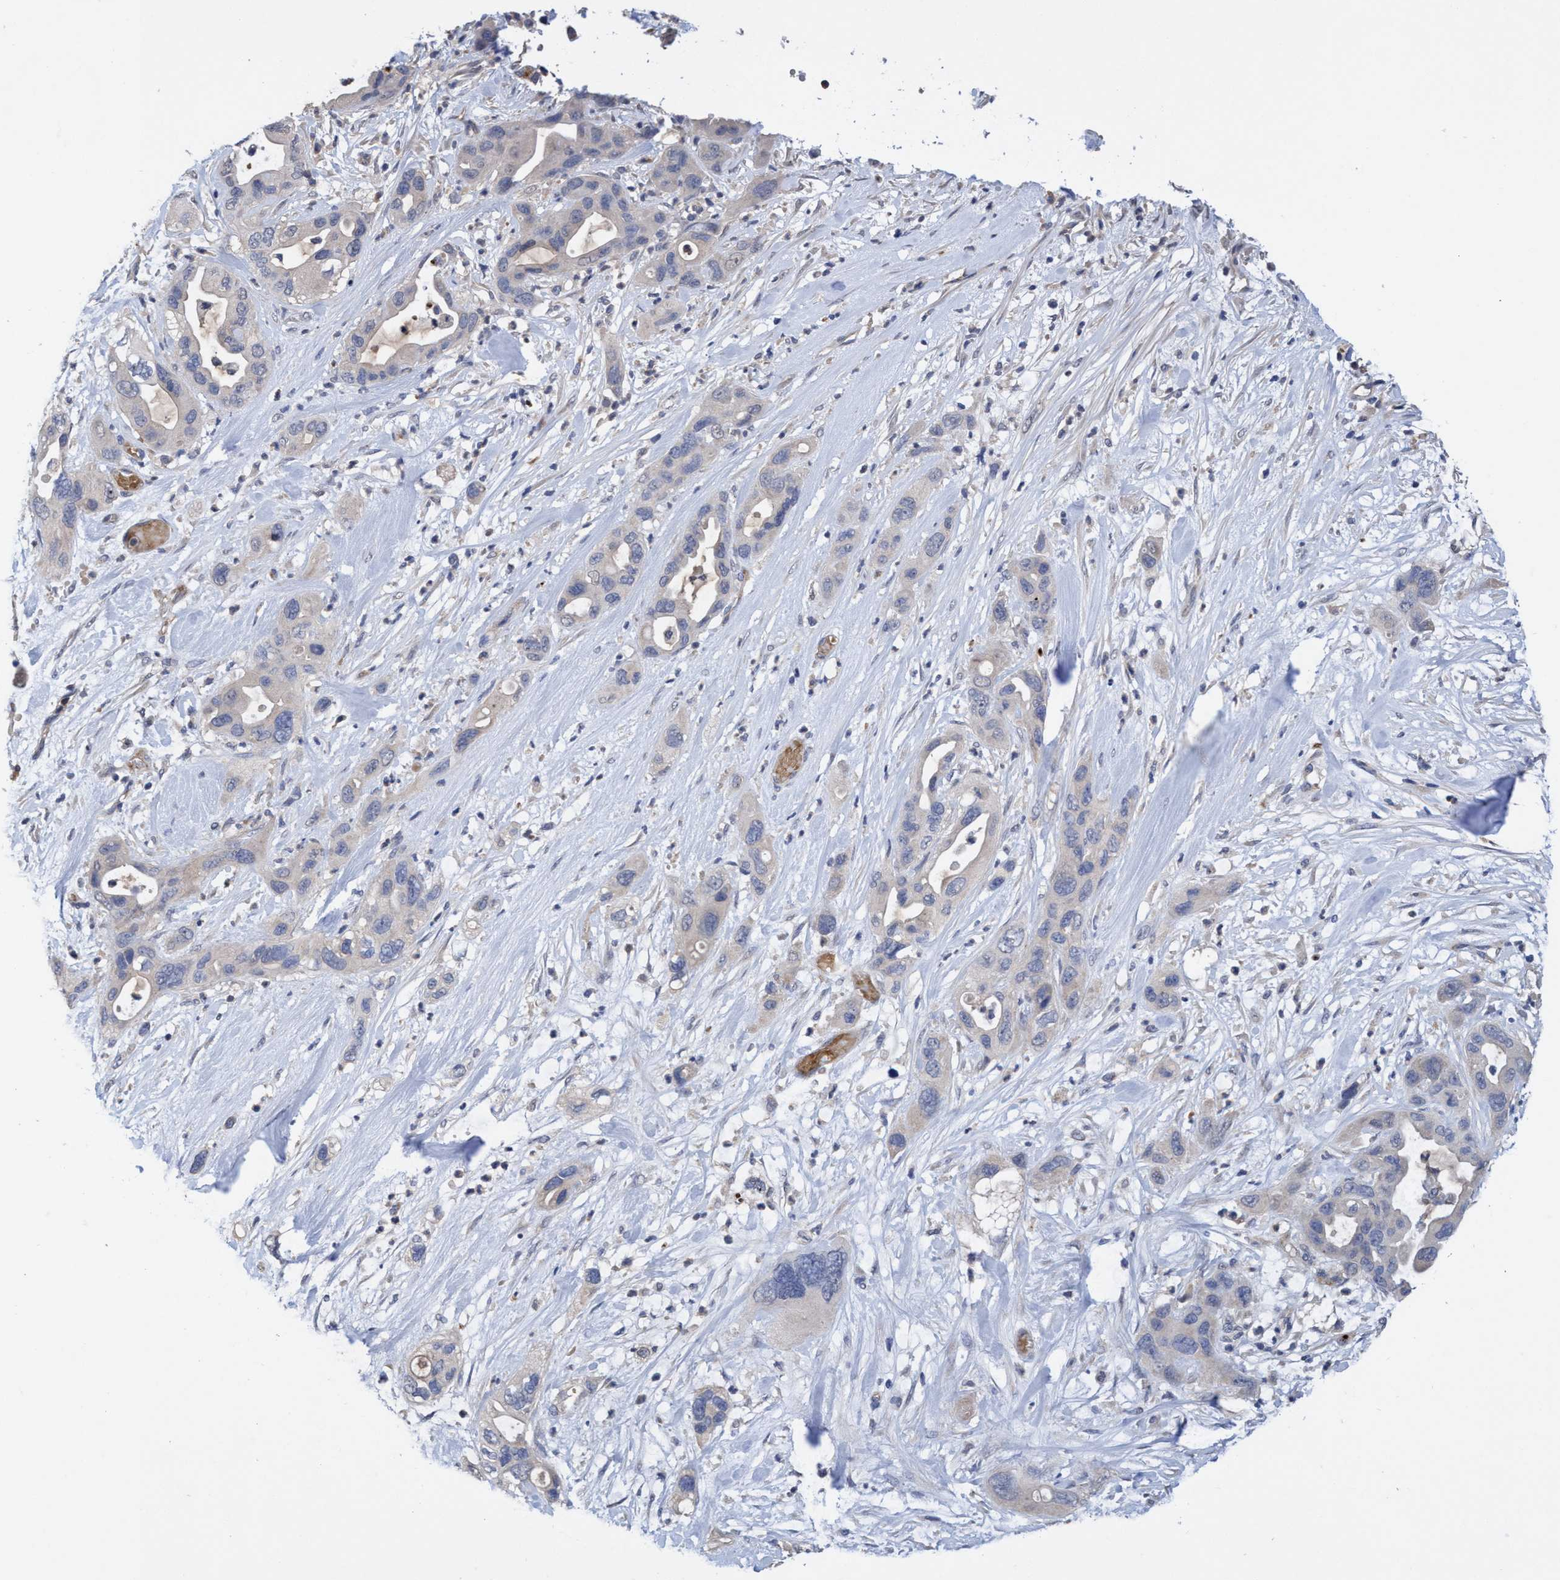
{"staining": {"intensity": "negative", "quantity": "none", "location": "none"}, "tissue": "pancreatic cancer", "cell_type": "Tumor cells", "image_type": "cancer", "snomed": [{"axis": "morphology", "description": "Adenocarcinoma, NOS"}, {"axis": "topography", "description": "Pancreas"}], "caption": "Immunohistochemistry (IHC) of human pancreatic cancer shows no staining in tumor cells.", "gene": "SEMA4D", "patient": {"sex": "female", "age": 71}}